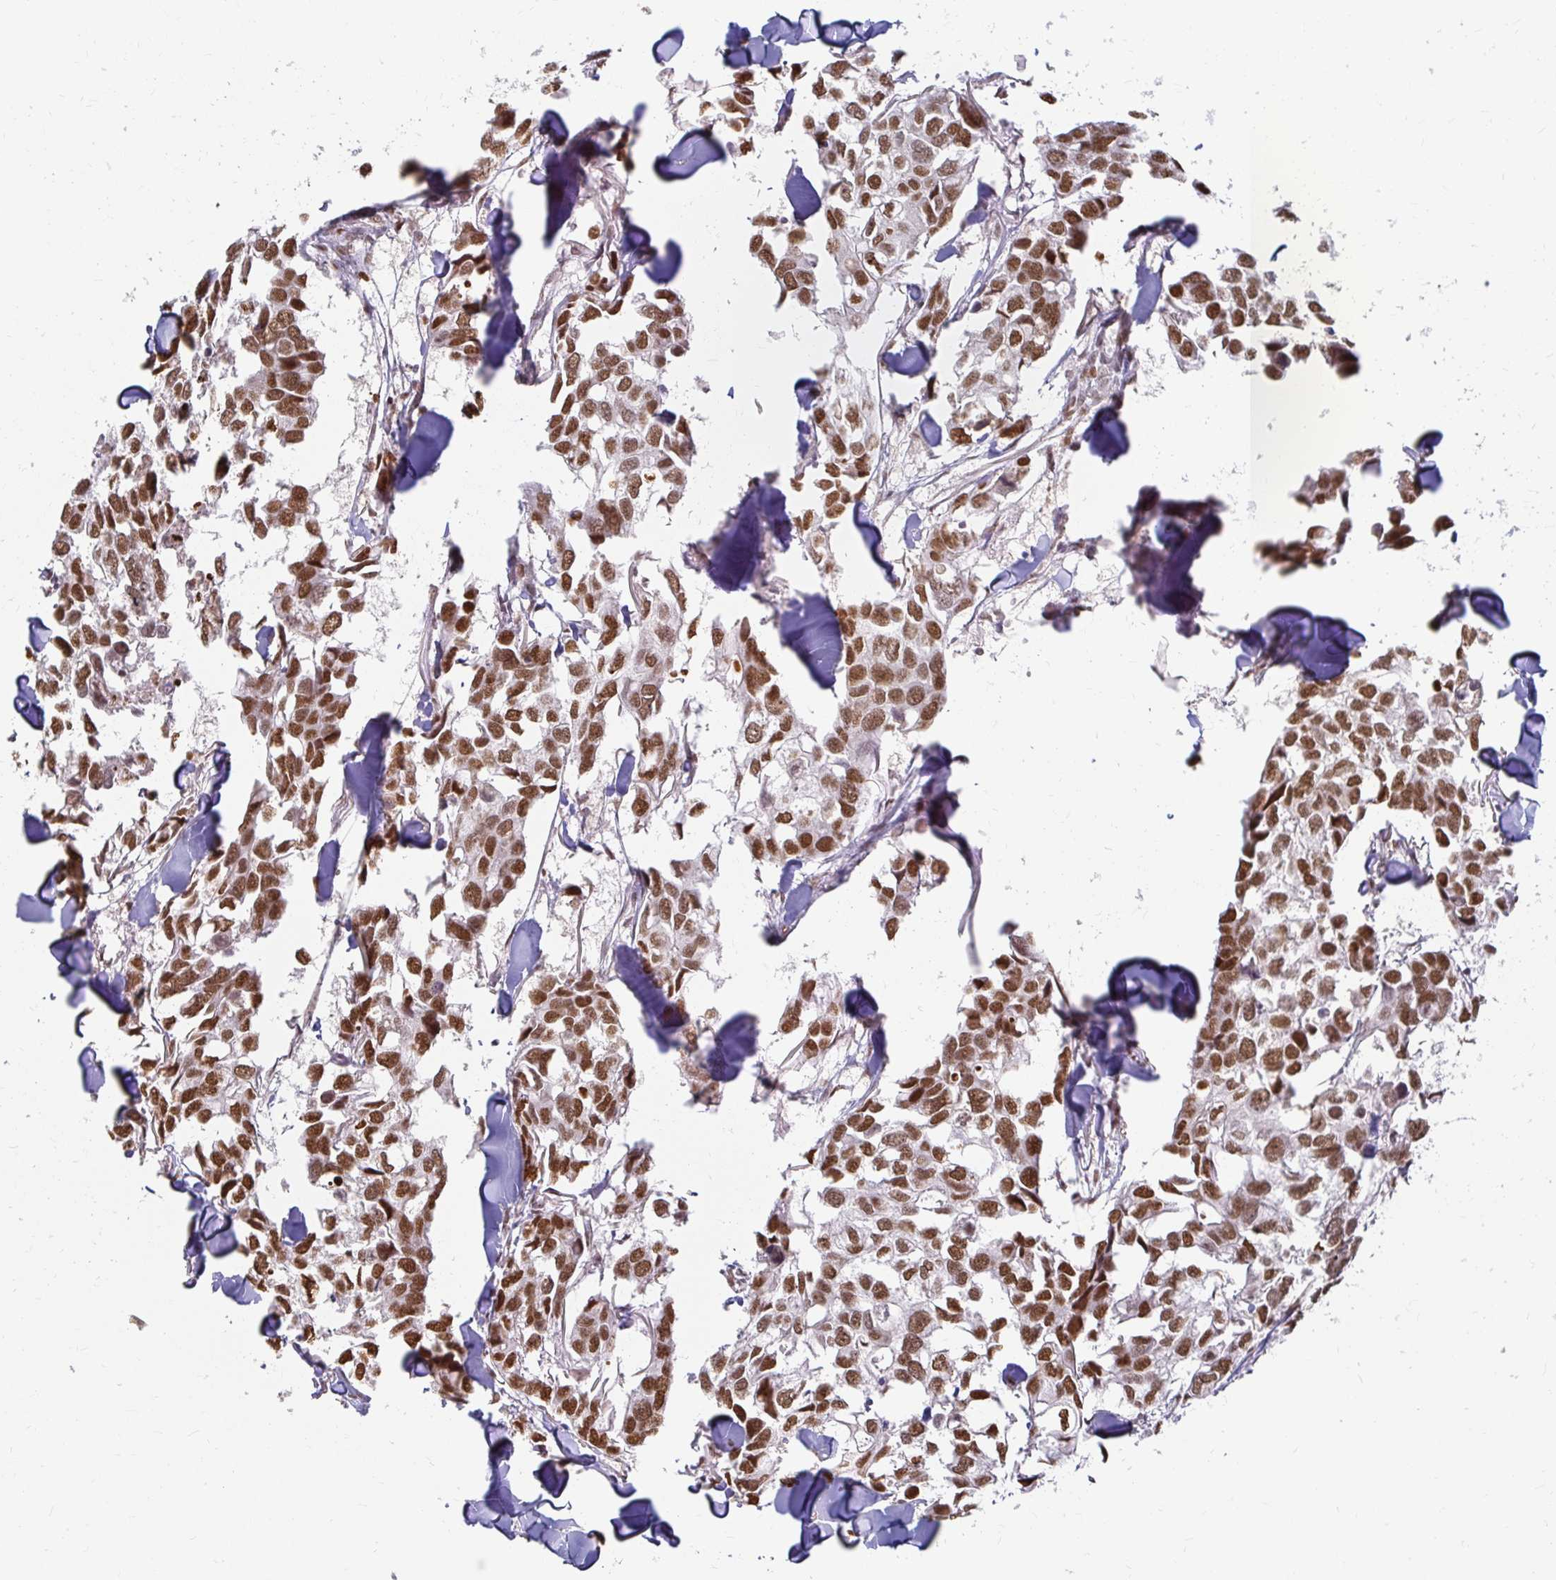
{"staining": {"intensity": "strong", "quantity": ">75%", "location": "nuclear"}, "tissue": "breast cancer", "cell_type": "Tumor cells", "image_type": "cancer", "snomed": [{"axis": "morphology", "description": "Duct carcinoma"}, {"axis": "topography", "description": "Breast"}], "caption": "Immunohistochemical staining of human breast cancer (invasive ductal carcinoma) demonstrates strong nuclear protein staining in approximately >75% of tumor cells.", "gene": "HNRNPU", "patient": {"sex": "female", "age": 83}}